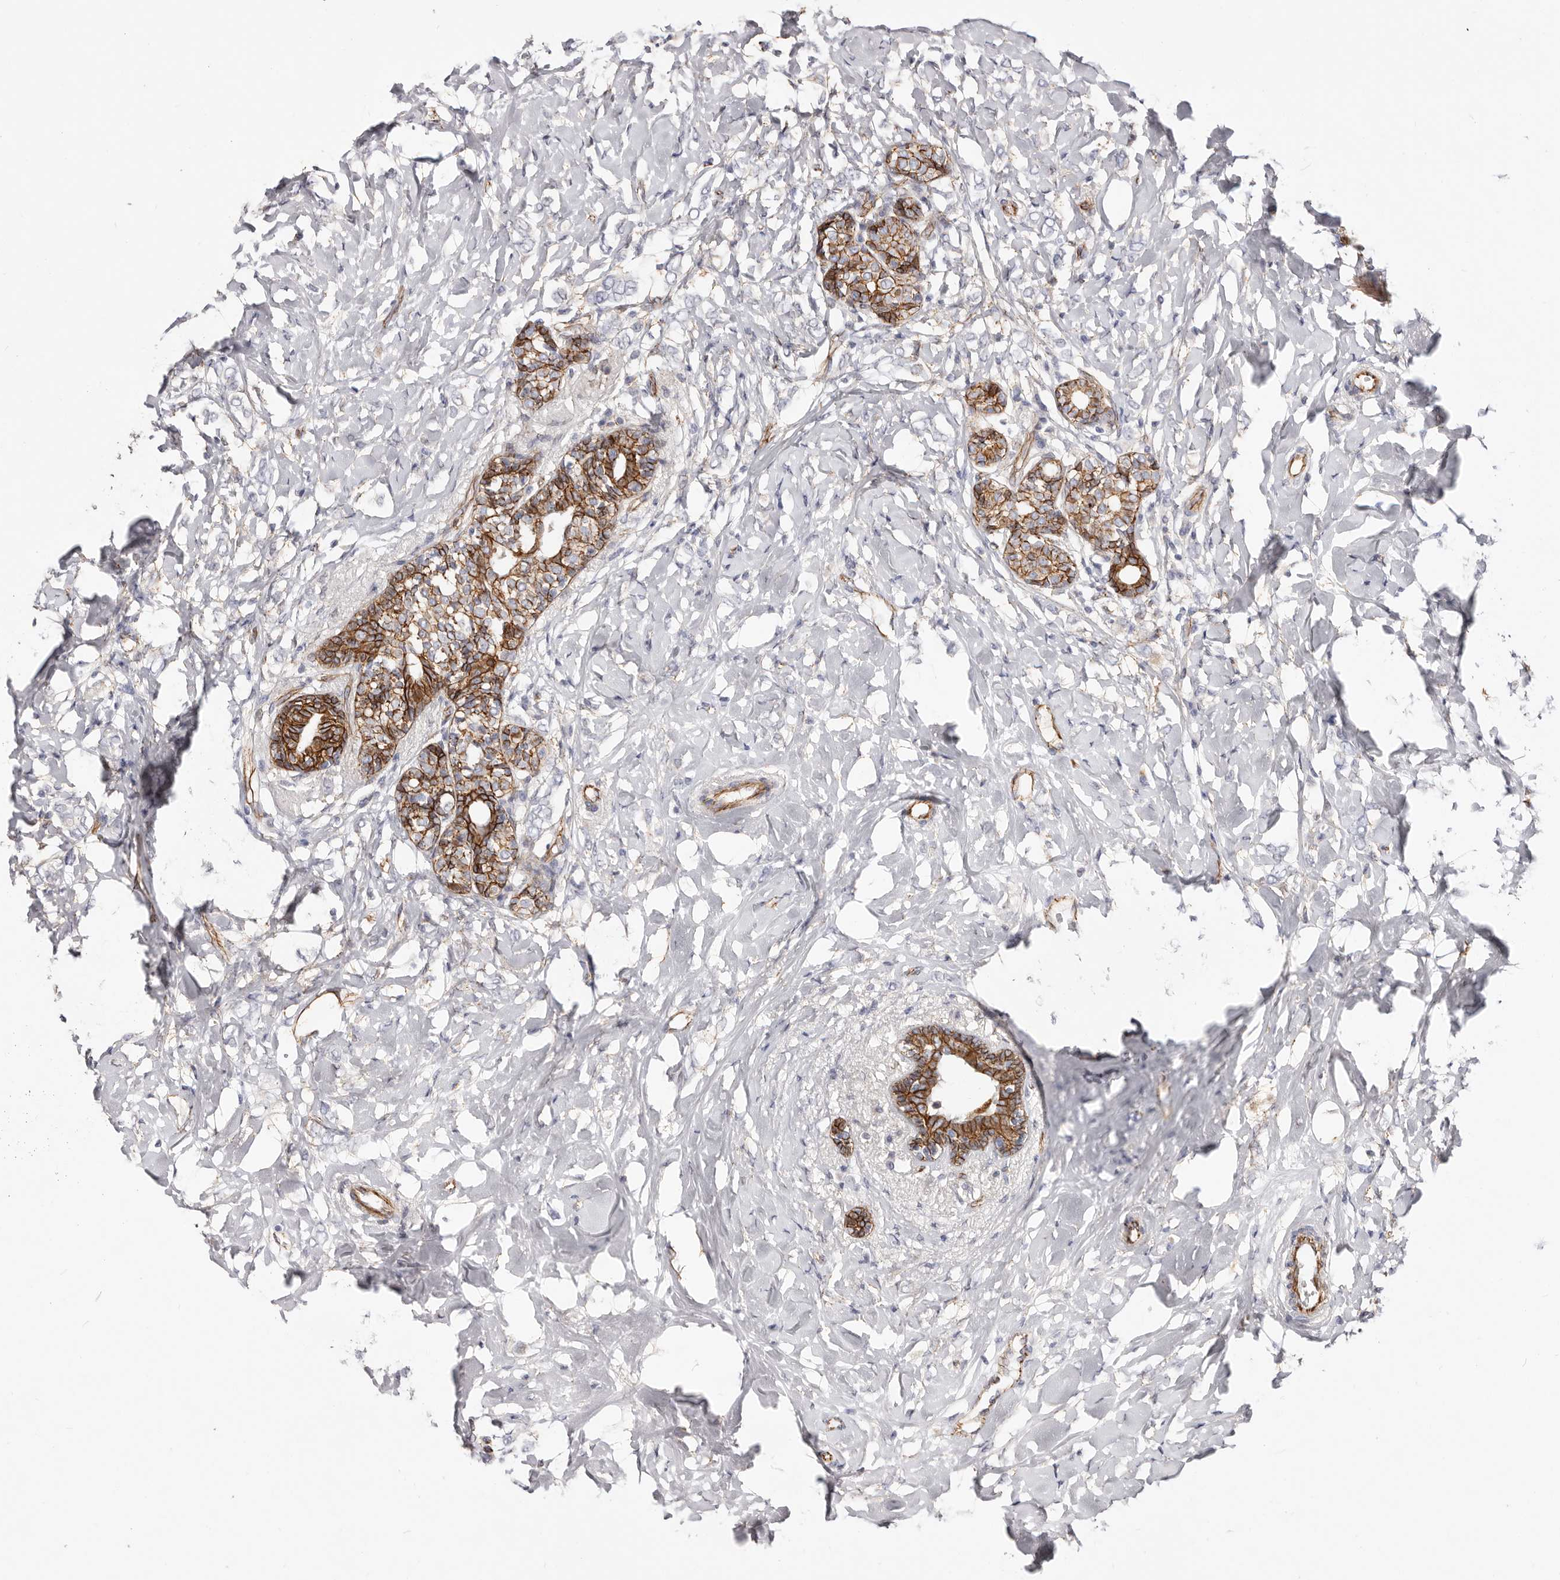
{"staining": {"intensity": "strong", "quantity": ">75%", "location": "cytoplasmic/membranous"}, "tissue": "breast cancer", "cell_type": "Tumor cells", "image_type": "cancer", "snomed": [{"axis": "morphology", "description": "Normal tissue, NOS"}, {"axis": "morphology", "description": "Lobular carcinoma"}, {"axis": "topography", "description": "Breast"}], "caption": "Protein expression analysis of breast cancer shows strong cytoplasmic/membranous expression in about >75% of tumor cells.", "gene": "CTNNB1", "patient": {"sex": "female", "age": 47}}